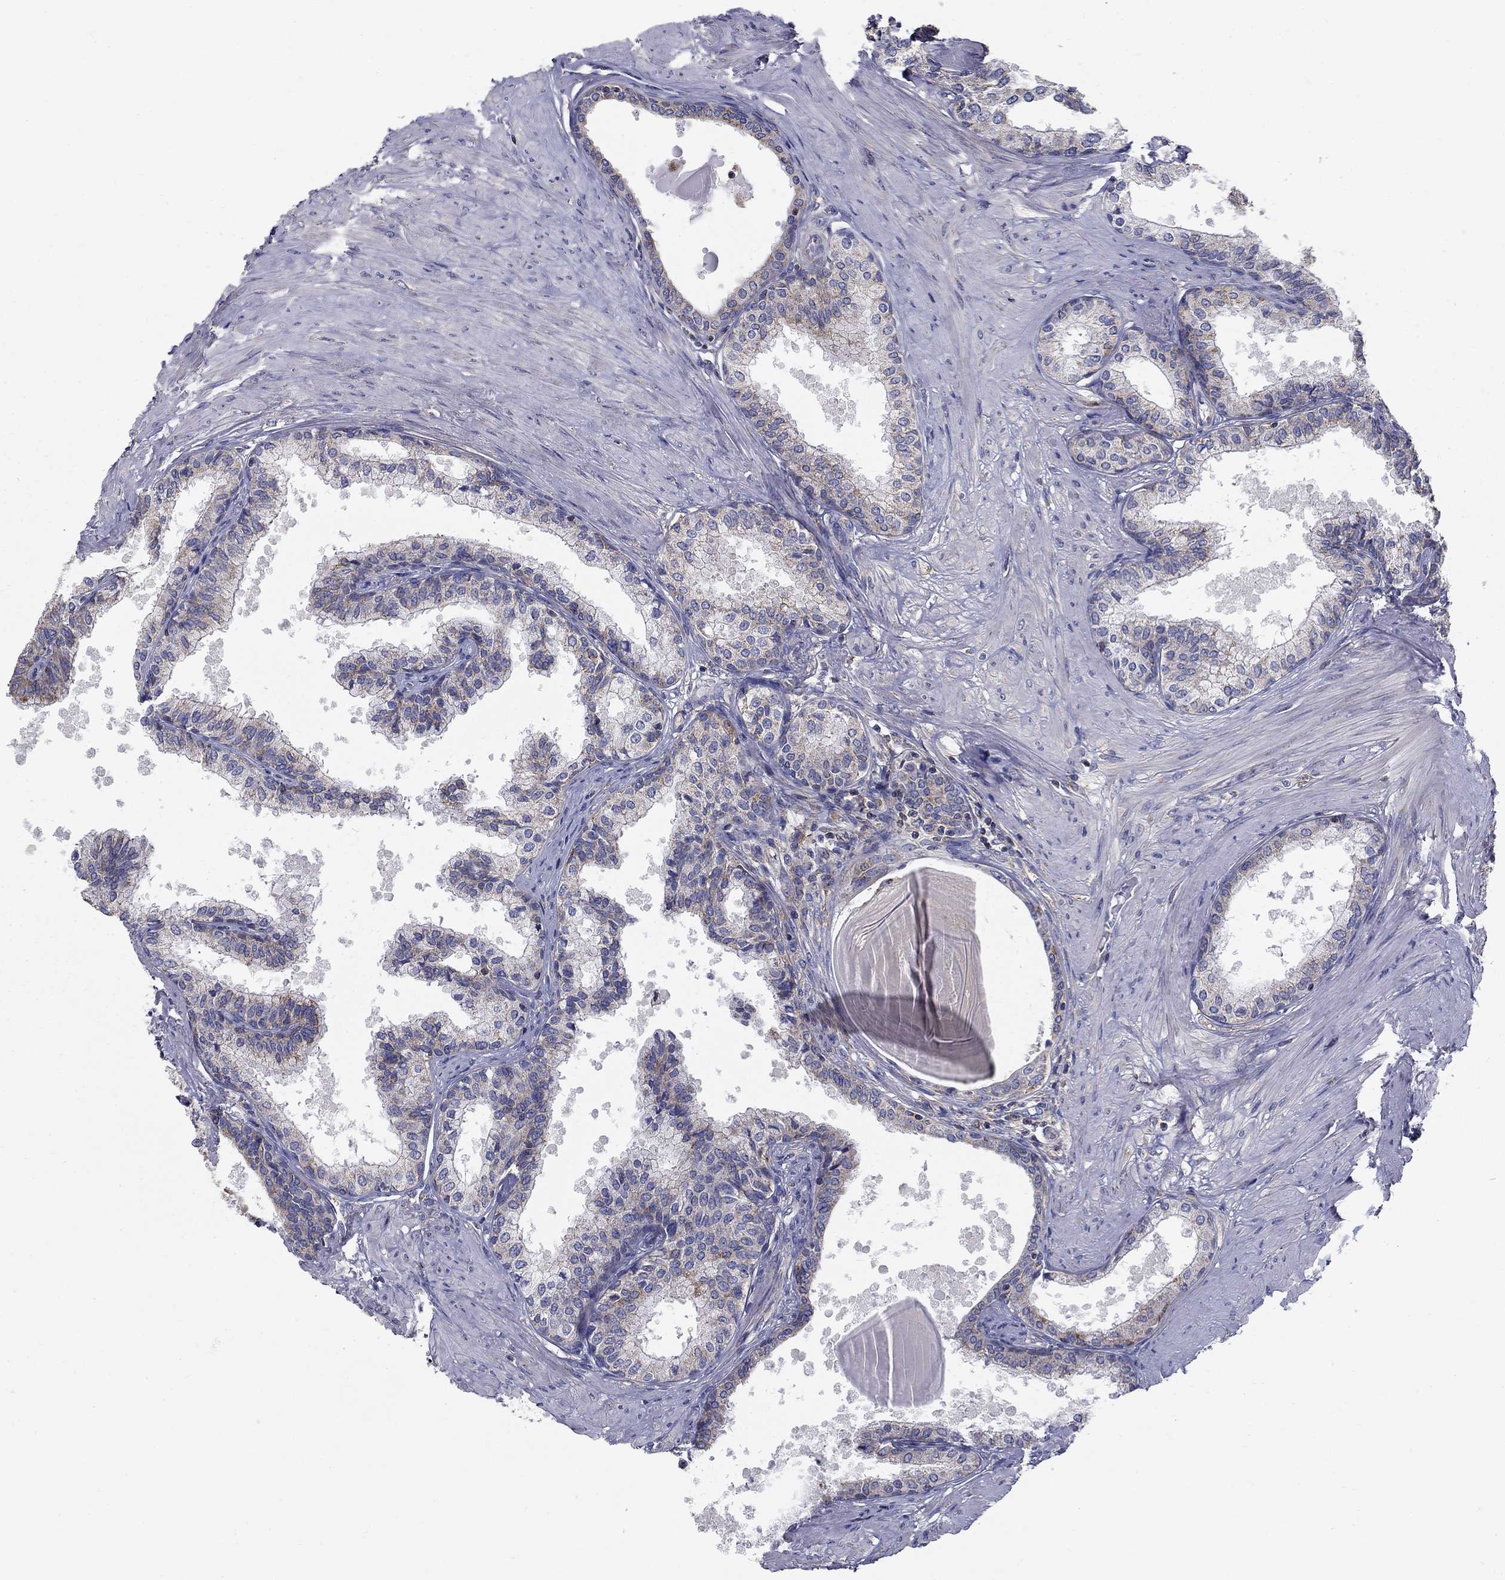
{"staining": {"intensity": "weak", "quantity": "25%-75%", "location": "cytoplasmic/membranous"}, "tissue": "prostate", "cell_type": "Glandular cells", "image_type": "normal", "snomed": [{"axis": "morphology", "description": "Normal tissue, NOS"}, {"axis": "topography", "description": "Prostate"}], "caption": "A histopathology image of prostate stained for a protein demonstrates weak cytoplasmic/membranous brown staining in glandular cells. Nuclei are stained in blue.", "gene": "NME5", "patient": {"sex": "male", "age": 63}}